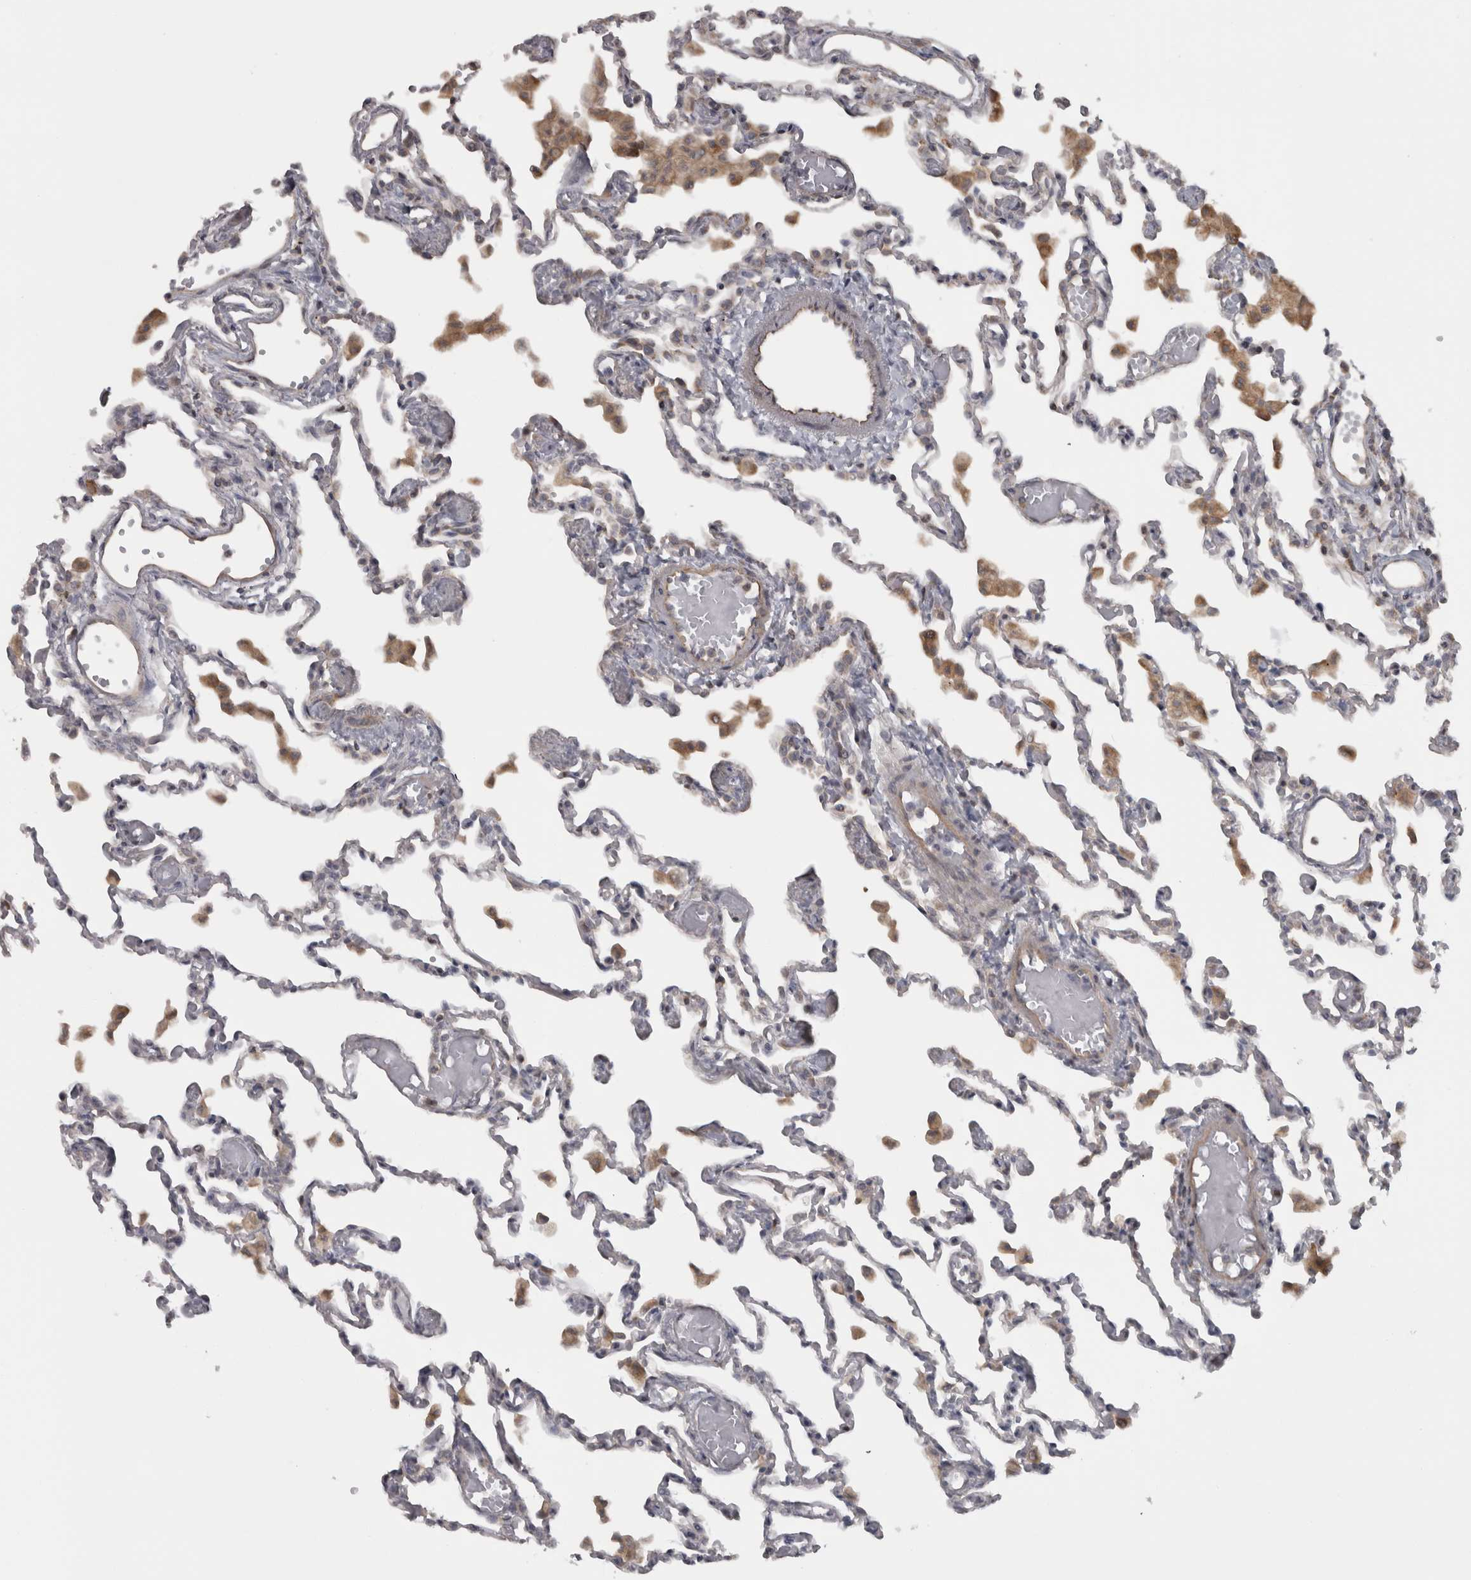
{"staining": {"intensity": "negative", "quantity": "none", "location": "none"}, "tissue": "lung", "cell_type": "Alveolar cells", "image_type": "normal", "snomed": [{"axis": "morphology", "description": "Normal tissue, NOS"}, {"axis": "topography", "description": "Bronchus"}, {"axis": "topography", "description": "Lung"}], "caption": "There is no significant positivity in alveolar cells of lung. (DAB IHC with hematoxylin counter stain).", "gene": "PPP1R12B", "patient": {"sex": "female", "age": 49}}